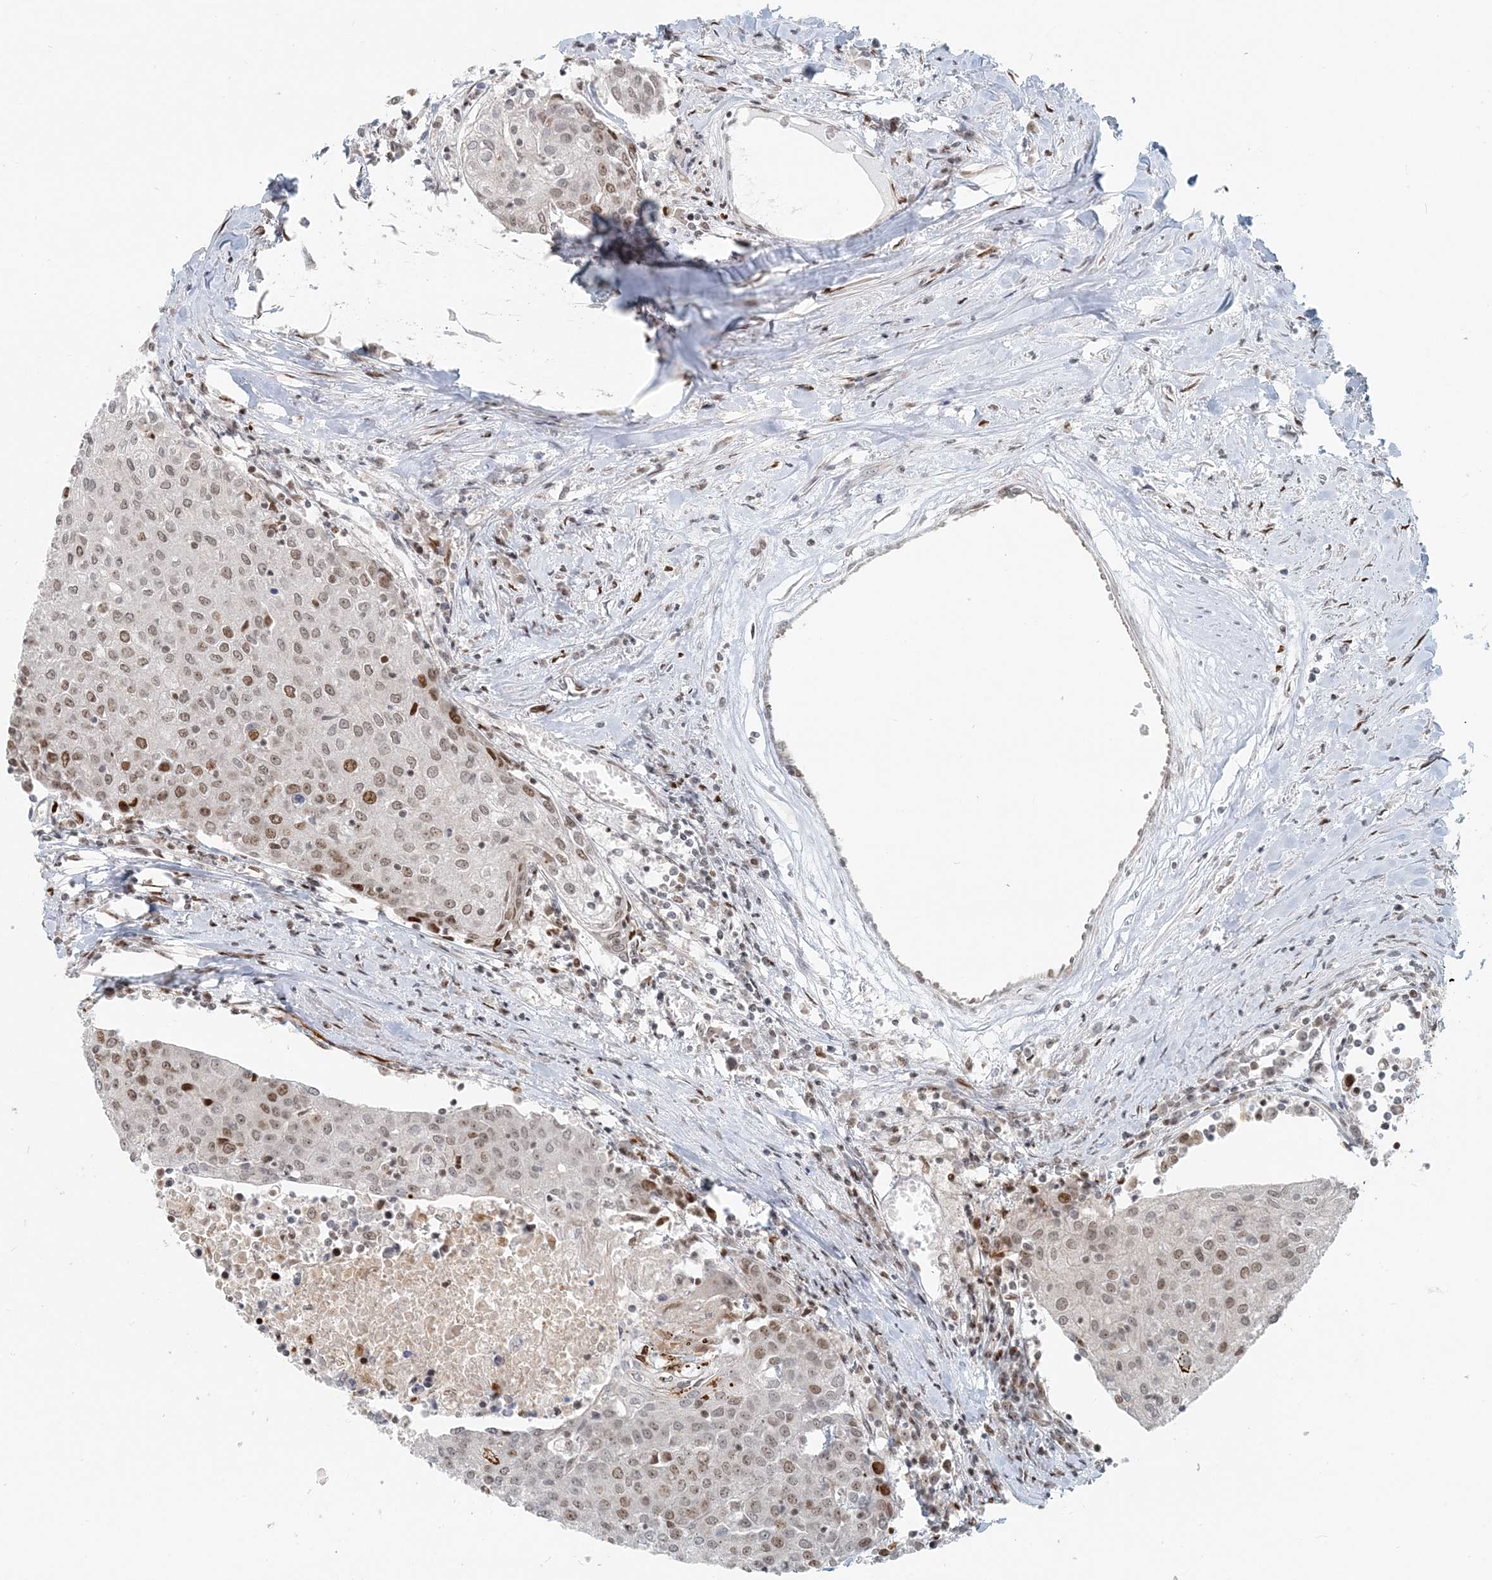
{"staining": {"intensity": "moderate", "quantity": "<25%", "location": "nuclear"}, "tissue": "urothelial cancer", "cell_type": "Tumor cells", "image_type": "cancer", "snomed": [{"axis": "morphology", "description": "Urothelial carcinoma, High grade"}, {"axis": "topography", "description": "Urinary bladder"}], "caption": "Immunohistochemical staining of urothelial cancer demonstrates low levels of moderate nuclear expression in approximately <25% of tumor cells.", "gene": "BAZ1B", "patient": {"sex": "female", "age": 85}}